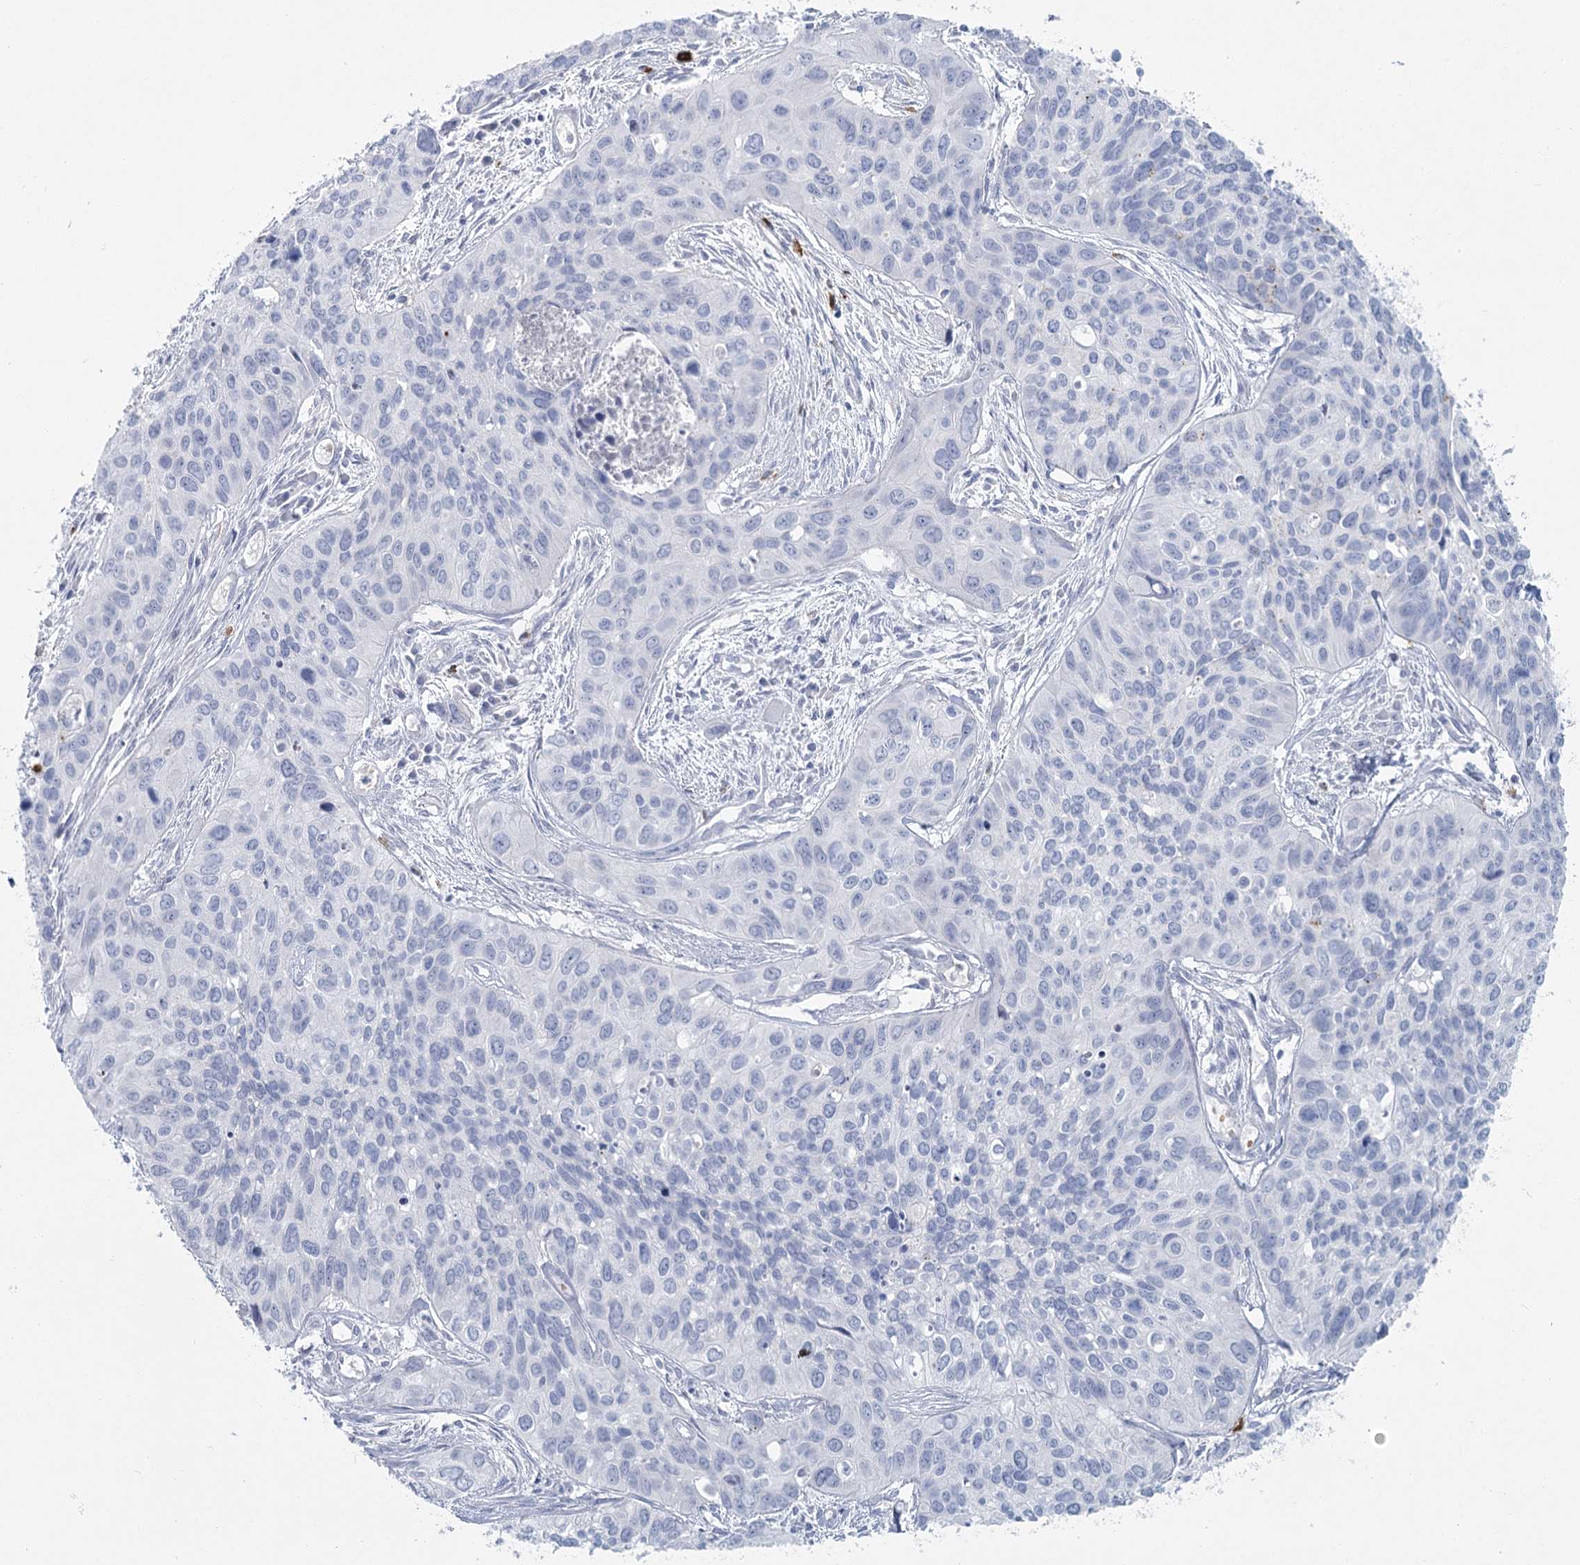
{"staining": {"intensity": "negative", "quantity": "none", "location": "none"}, "tissue": "cervical cancer", "cell_type": "Tumor cells", "image_type": "cancer", "snomed": [{"axis": "morphology", "description": "Squamous cell carcinoma, NOS"}, {"axis": "topography", "description": "Cervix"}], "caption": "IHC micrograph of human cervical cancer (squamous cell carcinoma) stained for a protein (brown), which reveals no positivity in tumor cells.", "gene": "IFIT5", "patient": {"sex": "female", "age": 55}}